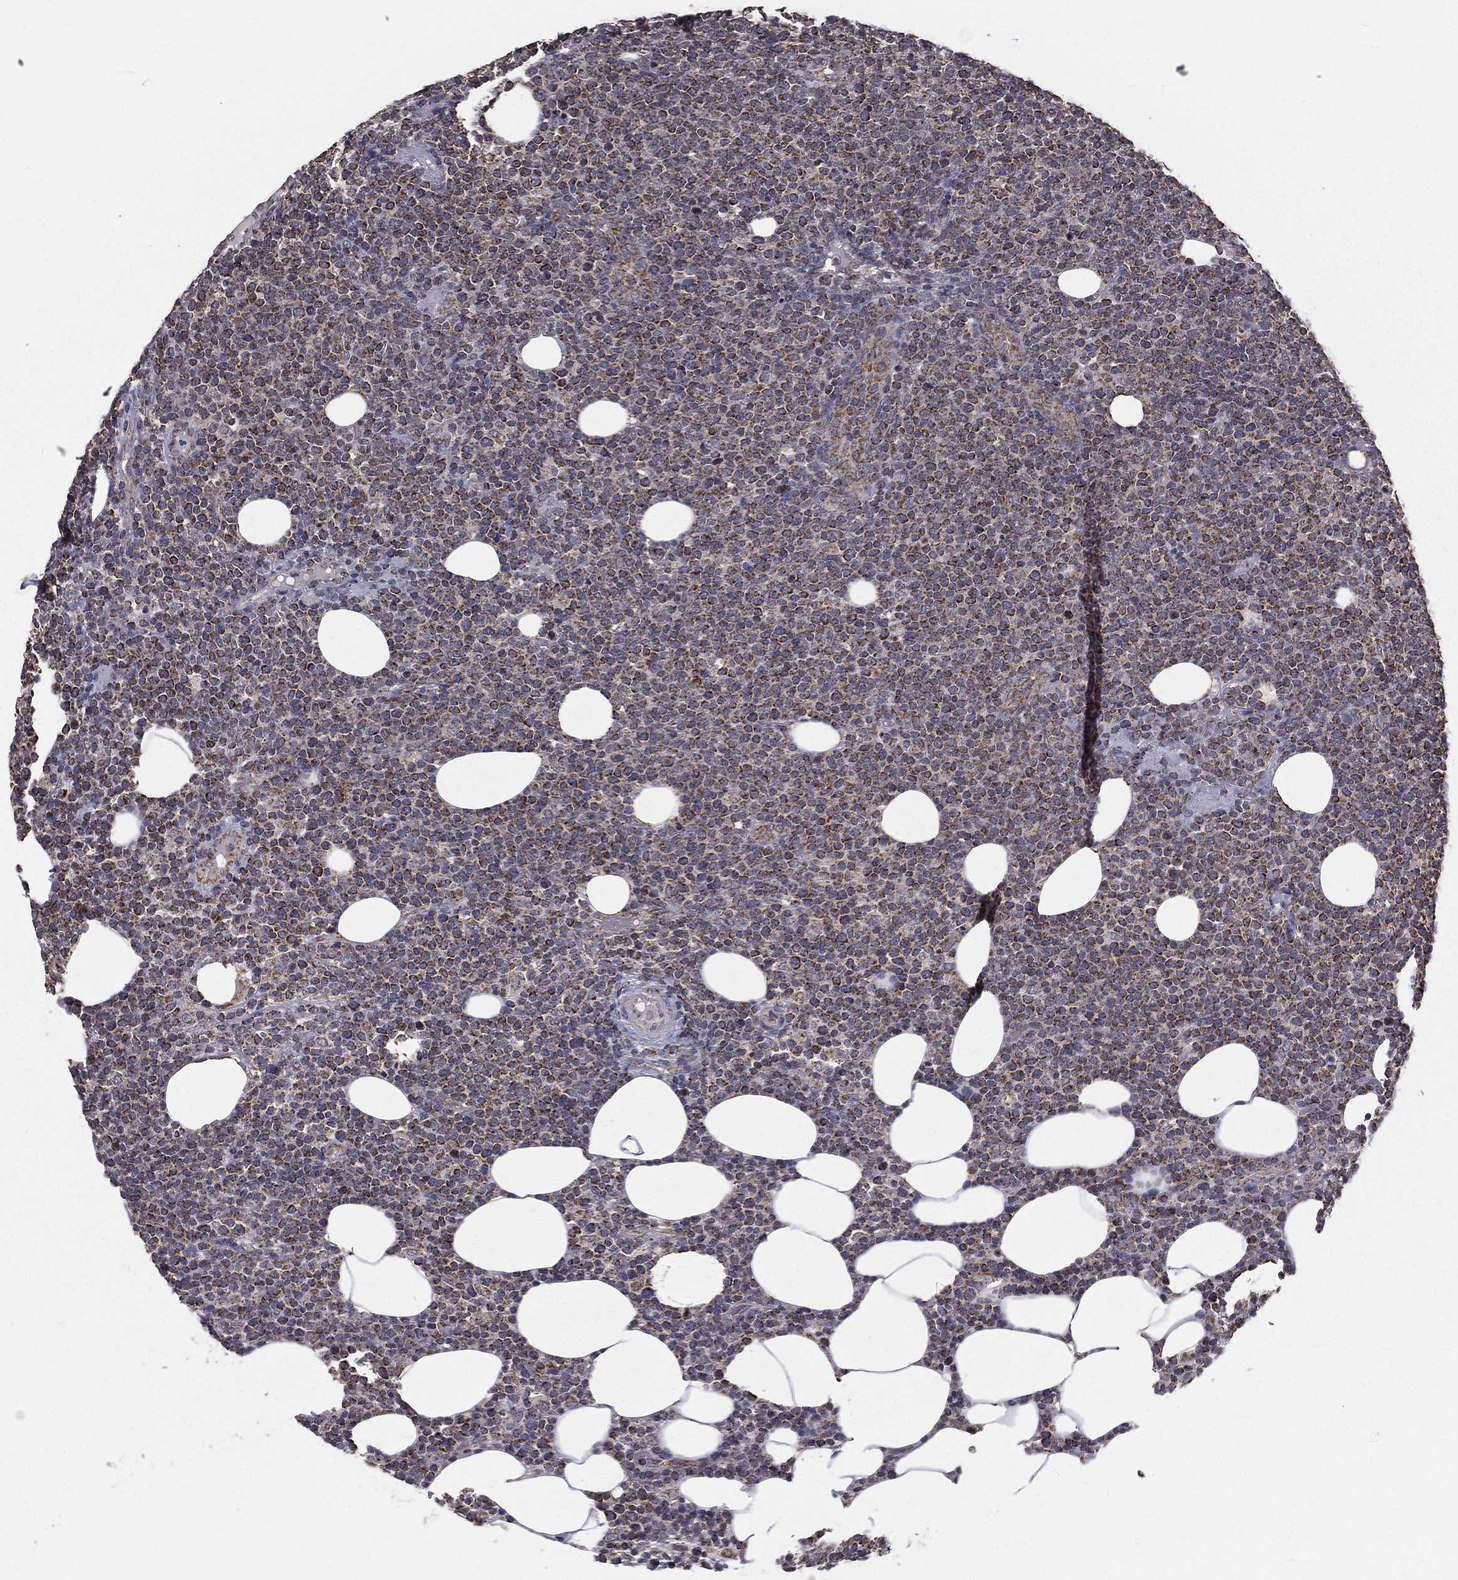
{"staining": {"intensity": "moderate", "quantity": "25%-75%", "location": "cytoplasmic/membranous"}, "tissue": "lymphoma", "cell_type": "Tumor cells", "image_type": "cancer", "snomed": [{"axis": "morphology", "description": "Malignant lymphoma, non-Hodgkin's type, High grade"}, {"axis": "topography", "description": "Lymph node"}], "caption": "Lymphoma stained with DAB immunohistochemistry exhibits medium levels of moderate cytoplasmic/membranous positivity in about 25%-75% of tumor cells.", "gene": "MRPL46", "patient": {"sex": "male", "age": 61}}